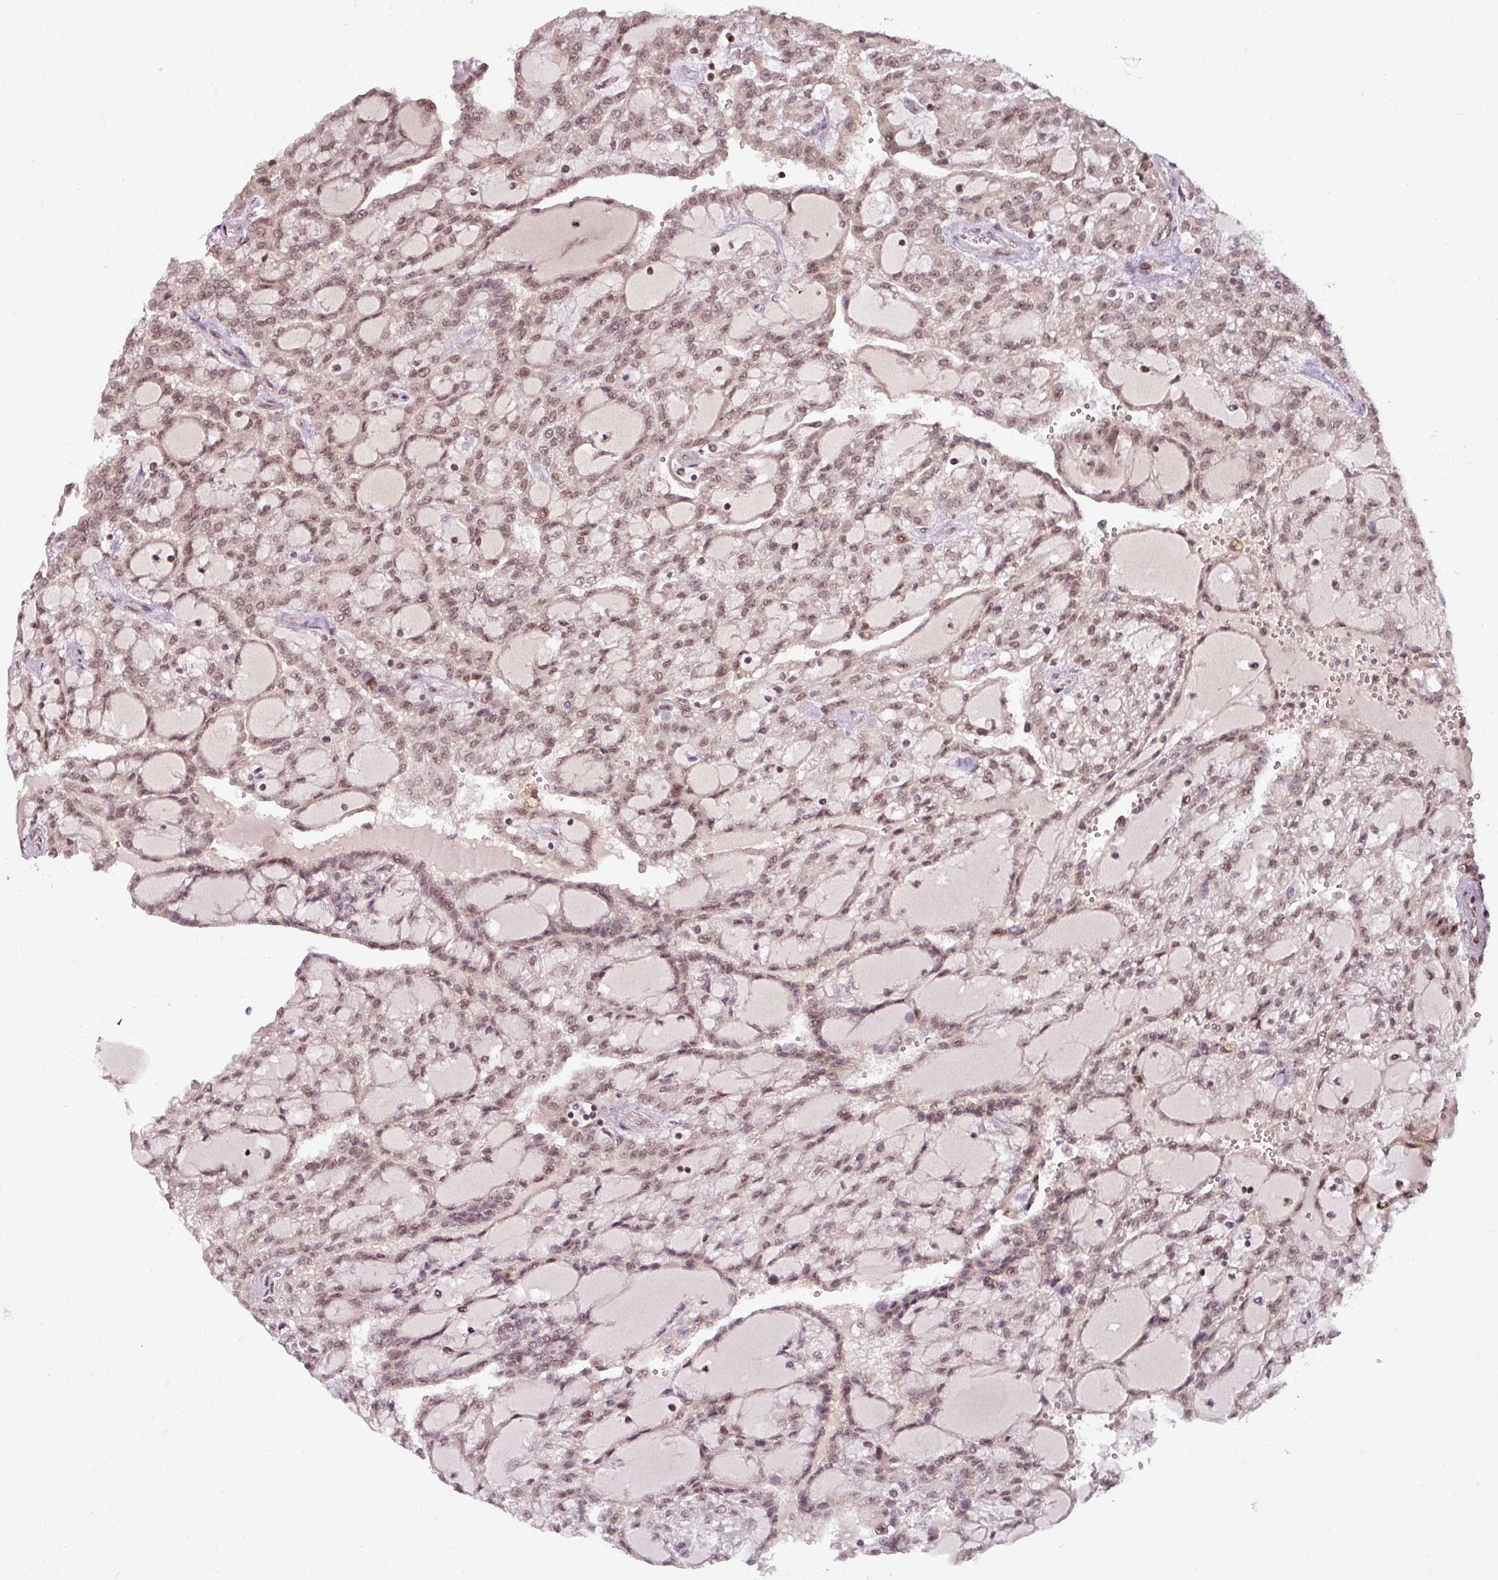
{"staining": {"intensity": "moderate", "quantity": ">75%", "location": "nuclear"}, "tissue": "renal cancer", "cell_type": "Tumor cells", "image_type": "cancer", "snomed": [{"axis": "morphology", "description": "Adenocarcinoma, NOS"}, {"axis": "topography", "description": "Kidney"}], "caption": "Immunohistochemistry (IHC) (DAB (3,3'-diaminobenzidine)) staining of renal cancer (adenocarcinoma) demonstrates moderate nuclear protein expression in approximately >75% of tumor cells. (brown staining indicates protein expression, while blue staining denotes nuclei).", "gene": "SWI5", "patient": {"sex": "male", "age": 63}}